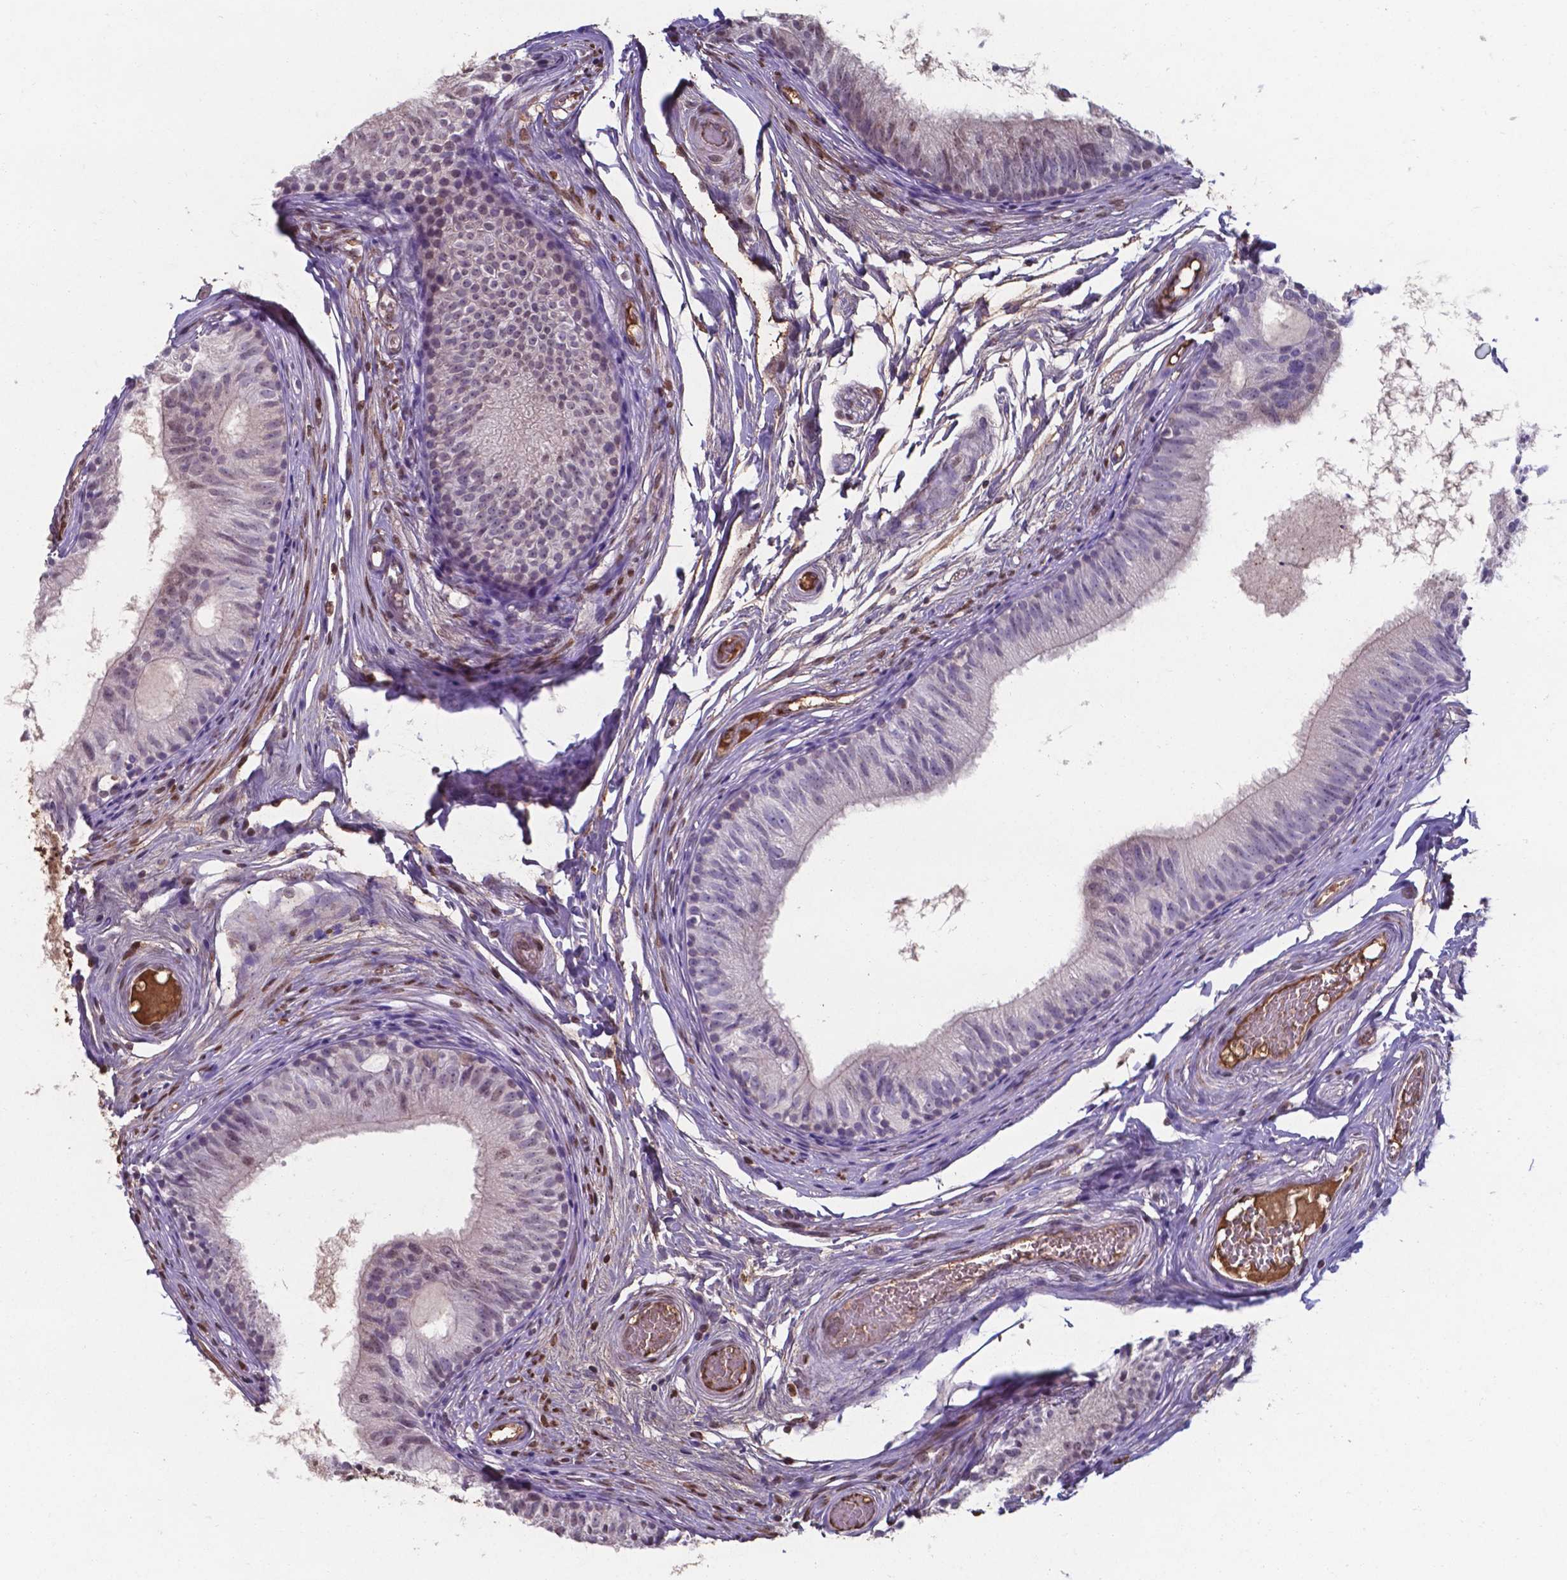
{"staining": {"intensity": "weak", "quantity": "<25%", "location": "nuclear"}, "tissue": "epididymis", "cell_type": "Glandular cells", "image_type": "normal", "snomed": [{"axis": "morphology", "description": "Normal tissue, NOS"}, {"axis": "topography", "description": "Epididymis"}], "caption": "Immunohistochemistry image of normal epididymis stained for a protein (brown), which shows no positivity in glandular cells. (IHC, brightfield microscopy, high magnification).", "gene": "SERPINA1", "patient": {"sex": "male", "age": 29}}